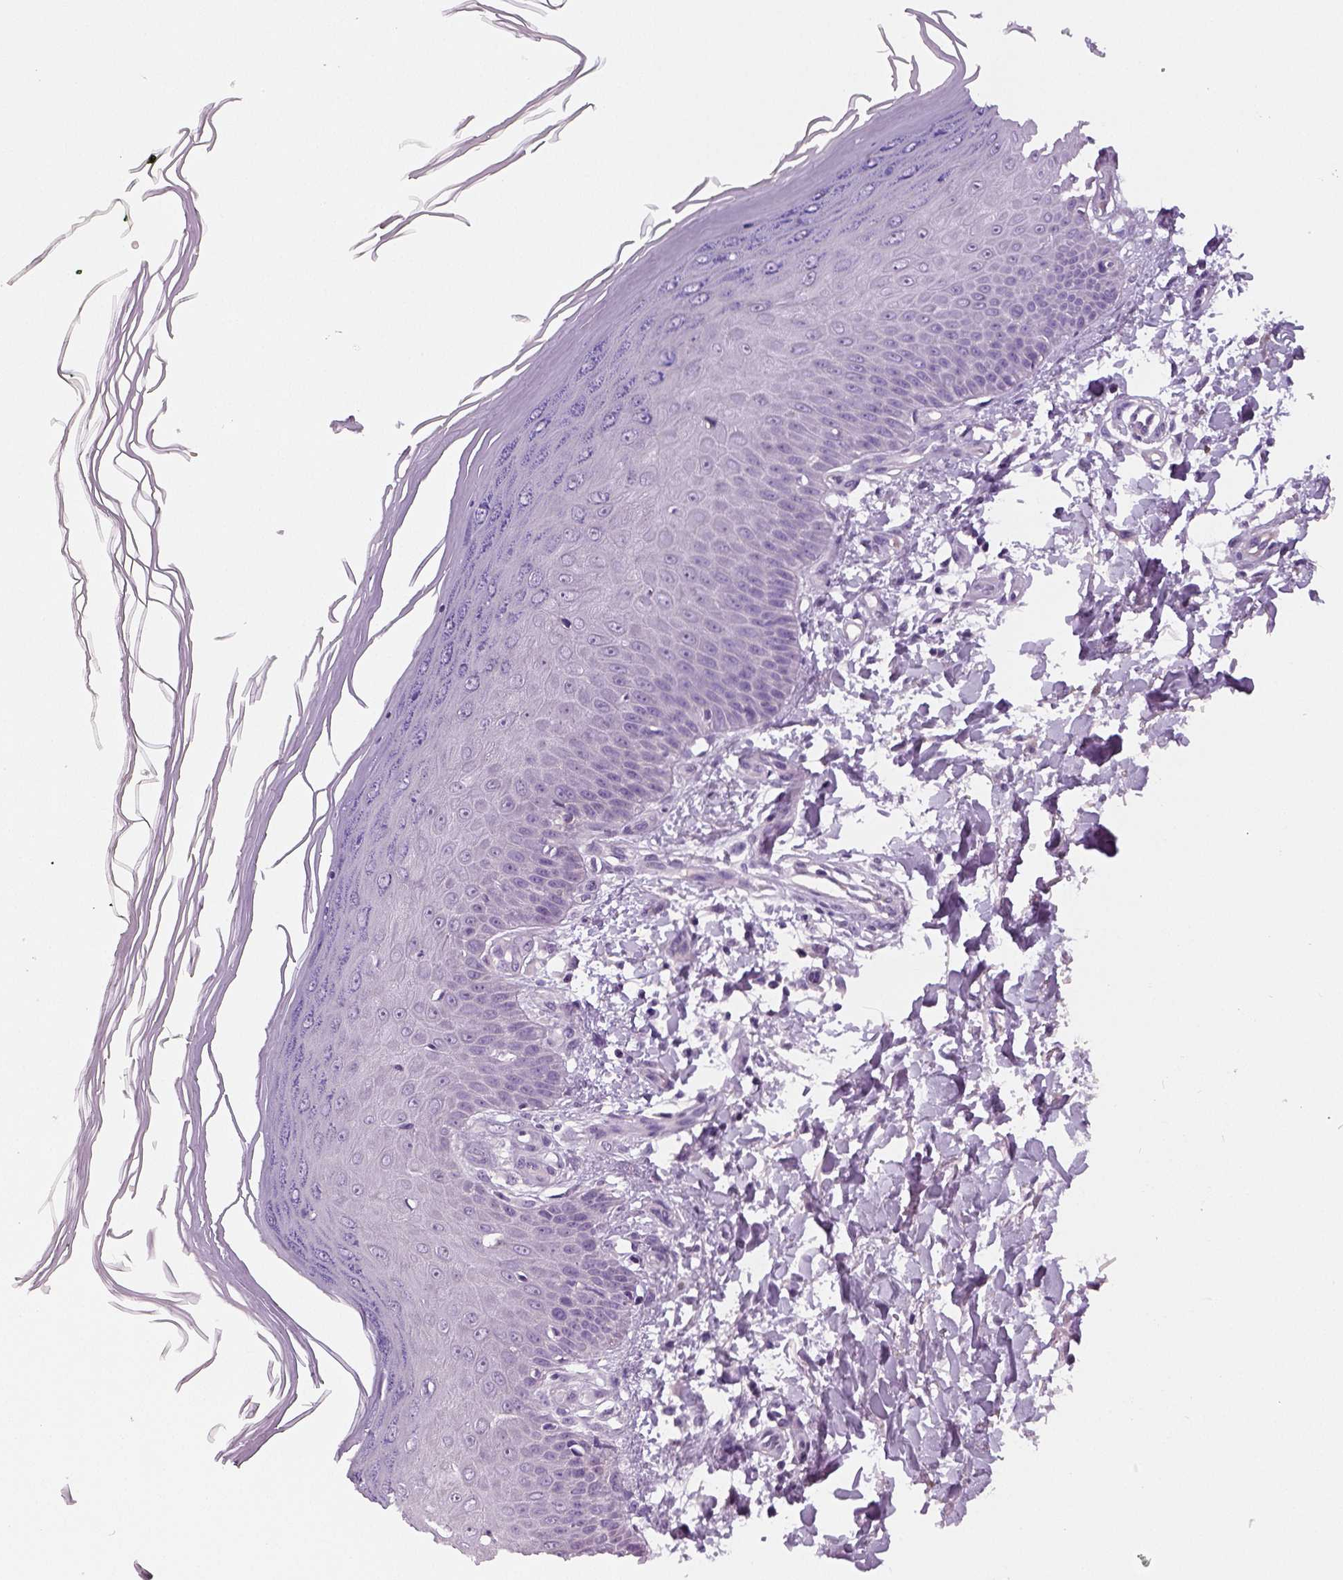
{"staining": {"intensity": "negative", "quantity": "none", "location": "none"}, "tissue": "skin", "cell_type": "Fibroblasts", "image_type": "normal", "snomed": [{"axis": "morphology", "description": "Normal tissue, NOS"}, {"axis": "topography", "description": "Skin"}], "caption": "Immunohistochemistry image of benign skin: skin stained with DAB demonstrates no significant protein positivity in fibroblasts.", "gene": "ENSG00000250349", "patient": {"sex": "female", "age": 62}}